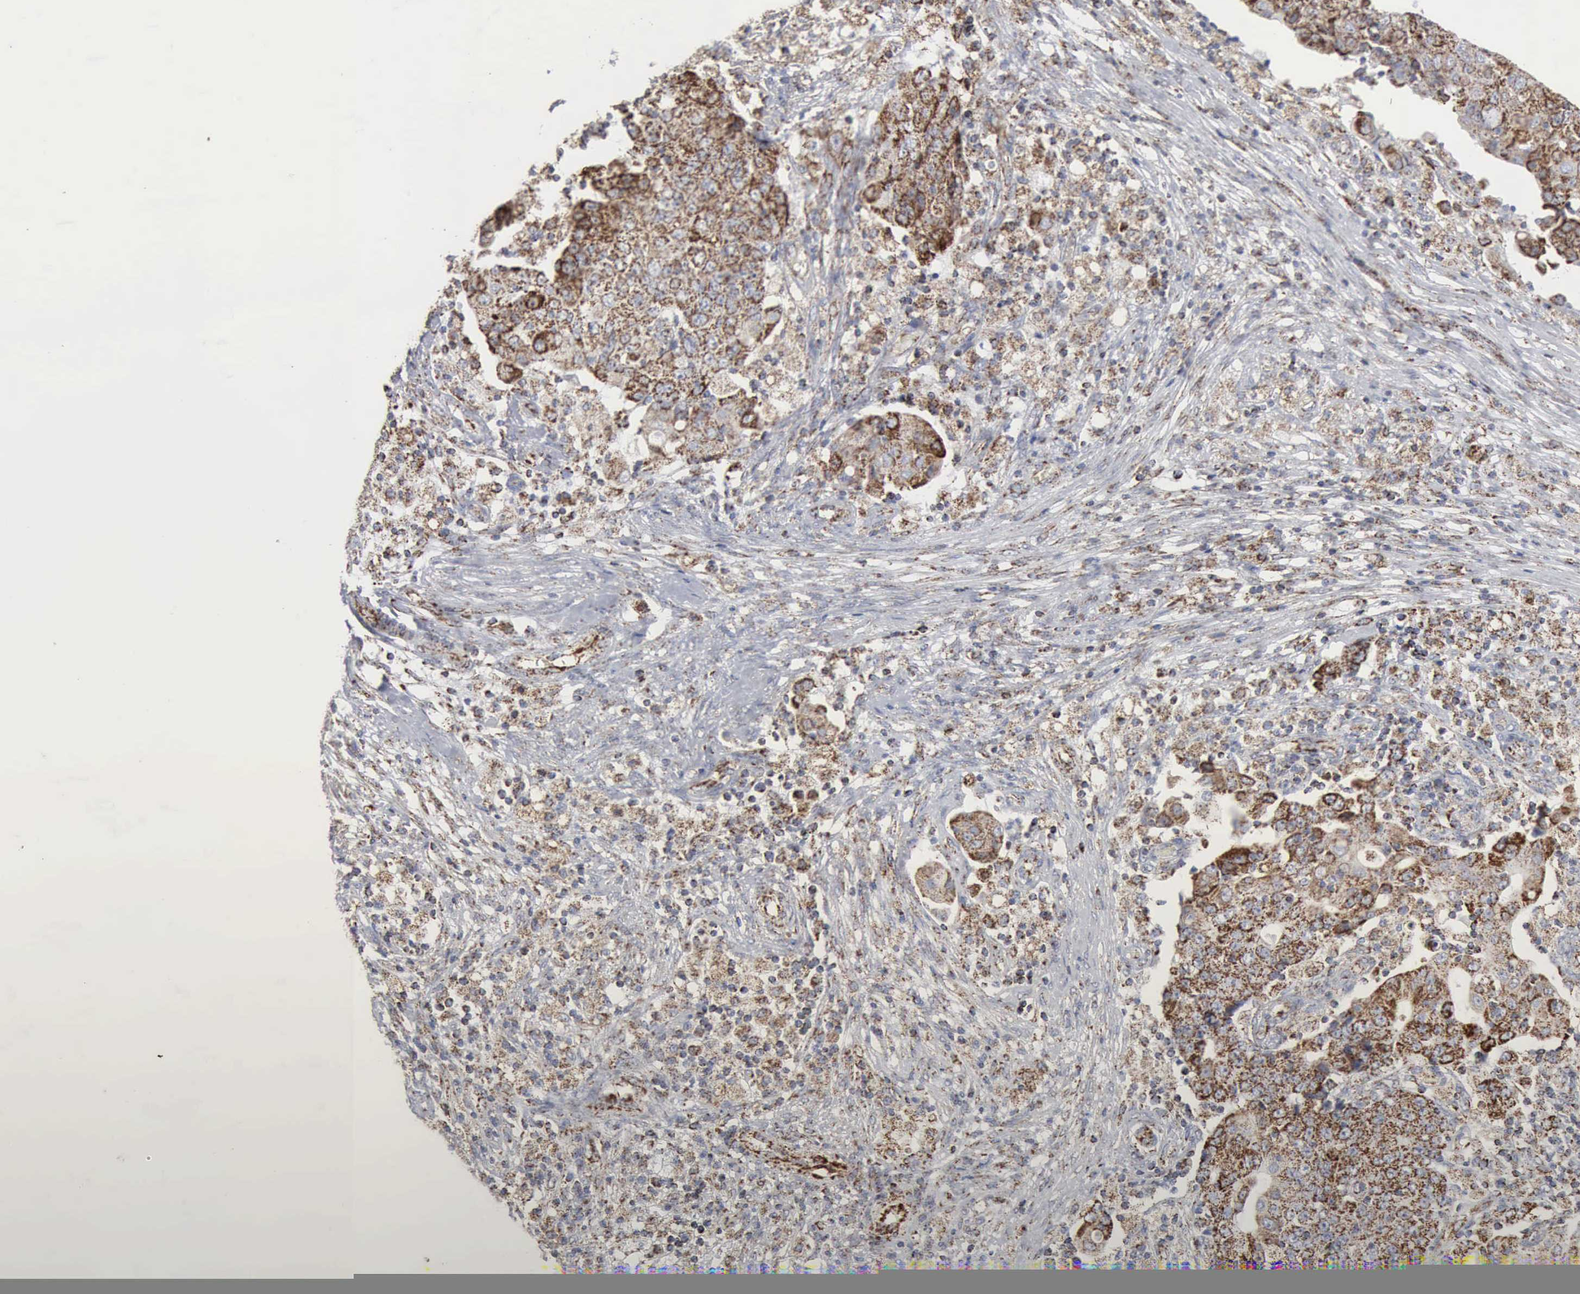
{"staining": {"intensity": "strong", "quantity": ">75%", "location": "cytoplasmic/membranous"}, "tissue": "ovarian cancer", "cell_type": "Tumor cells", "image_type": "cancer", "snomed": [{"axis": "morphology", "description": "Carcinoma, endometroid"}, {"axis": "topography", "description": "Ovary"}], "caption": "High-magnification brightfield microscopy of endometroid carcinoma (ovarian) stained with DAB (3,3'-diaminobenzidine) (brown) and counterstained with hematoxylin (blue). tumor cells exhibit strong cytoplasmic/membranous expression is appreciated in about>75% of cells.", "gene": "ACO2", "patient": {"sex": "female", "age": 42}}